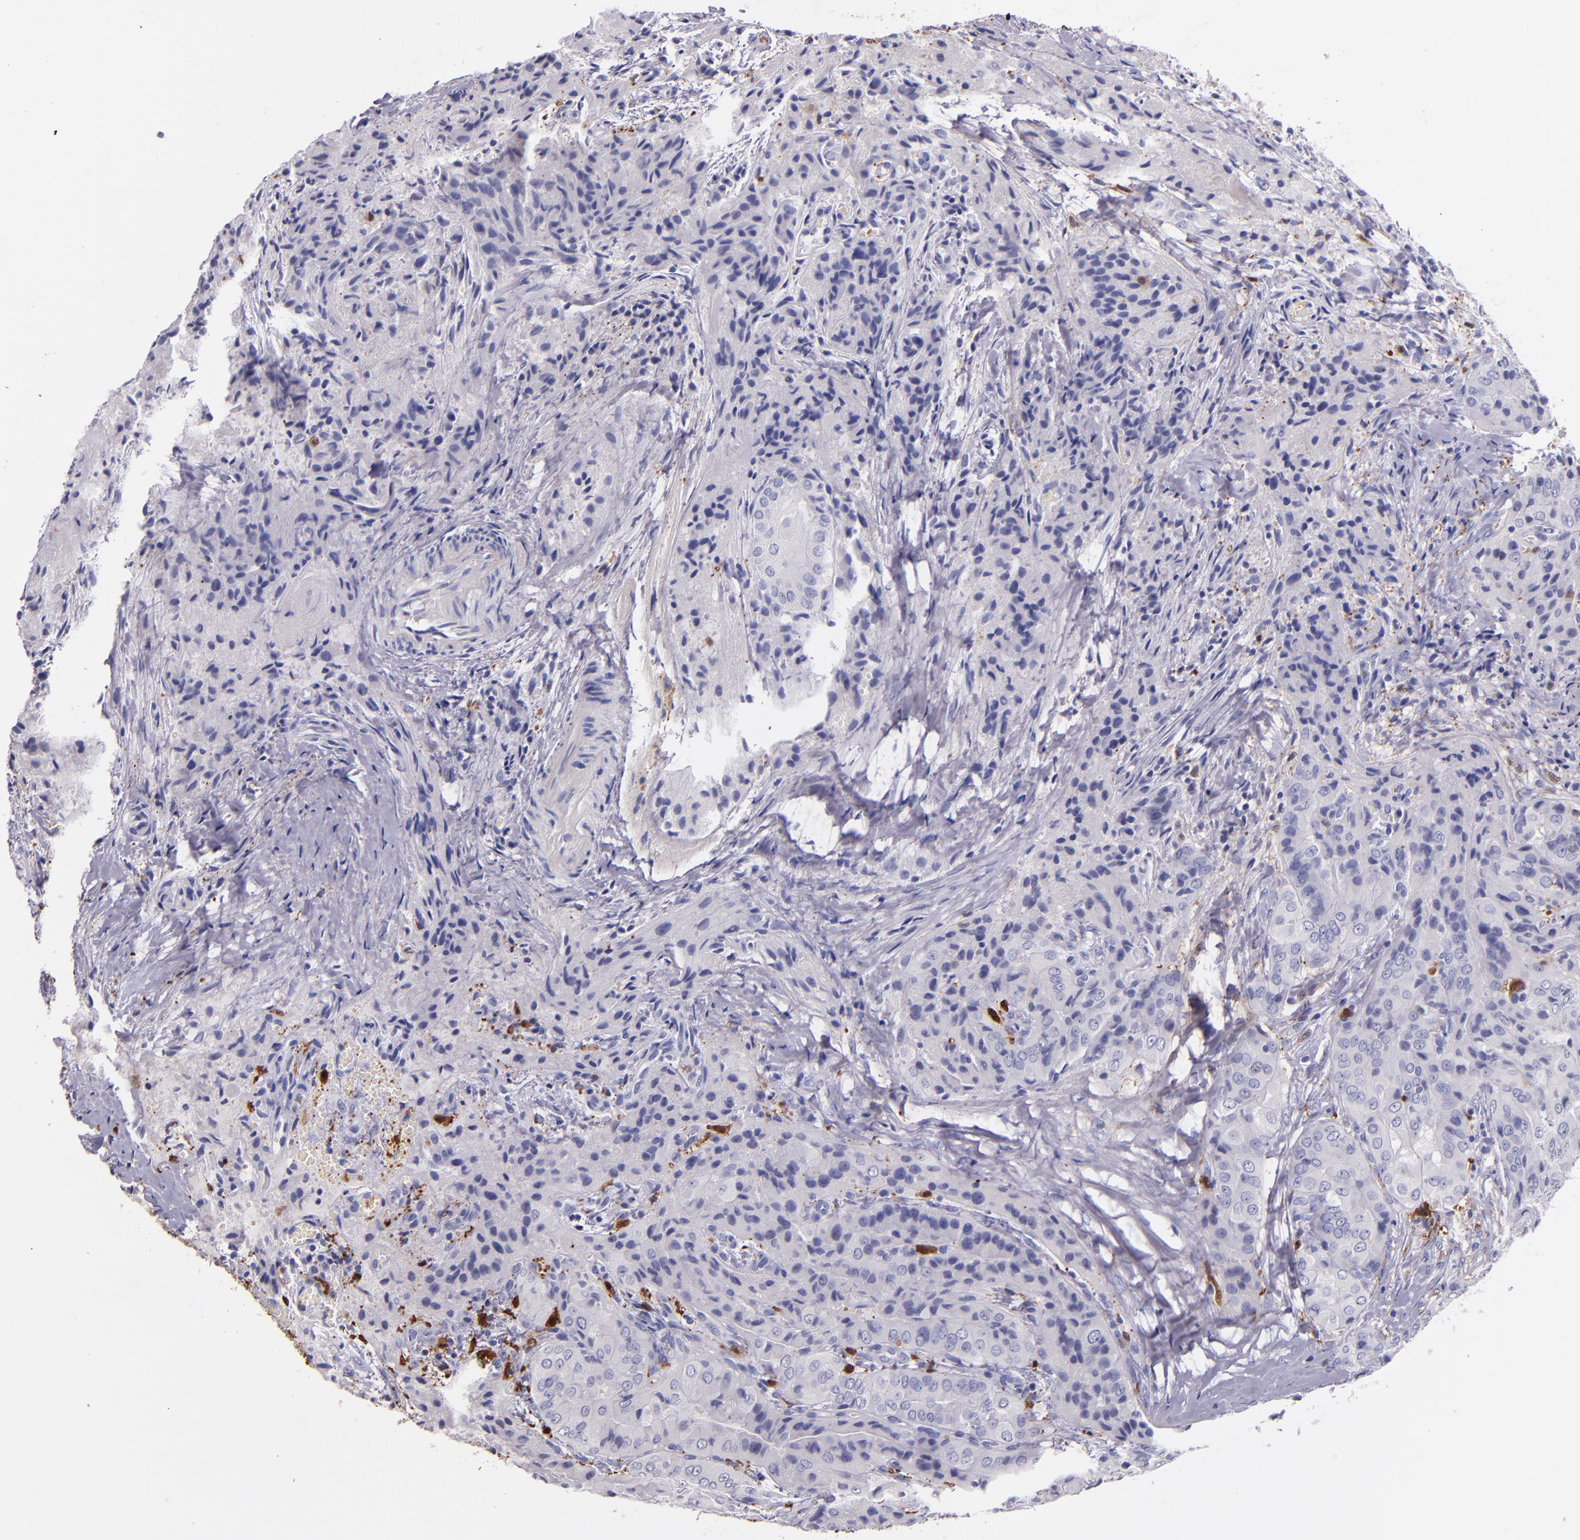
{"staining": {"intensity": "negative", "quantity": "none", "location": "none"}, "tissue": "thyroid cancer", "cell_type": "Tumor cells", "image_type": "cancer", "snomed": [{"axis": "morphology", "description": "Papillary adenocarcinoma, NOS"}, {"axis": "topography", "description": "Thyroid gland"}], "caption": "The IHC image has no significant positivity in tumor cells of thyroid cancer tissue.", "gene": "F13A1", "patient": {"sex": "female", "age": 71}}